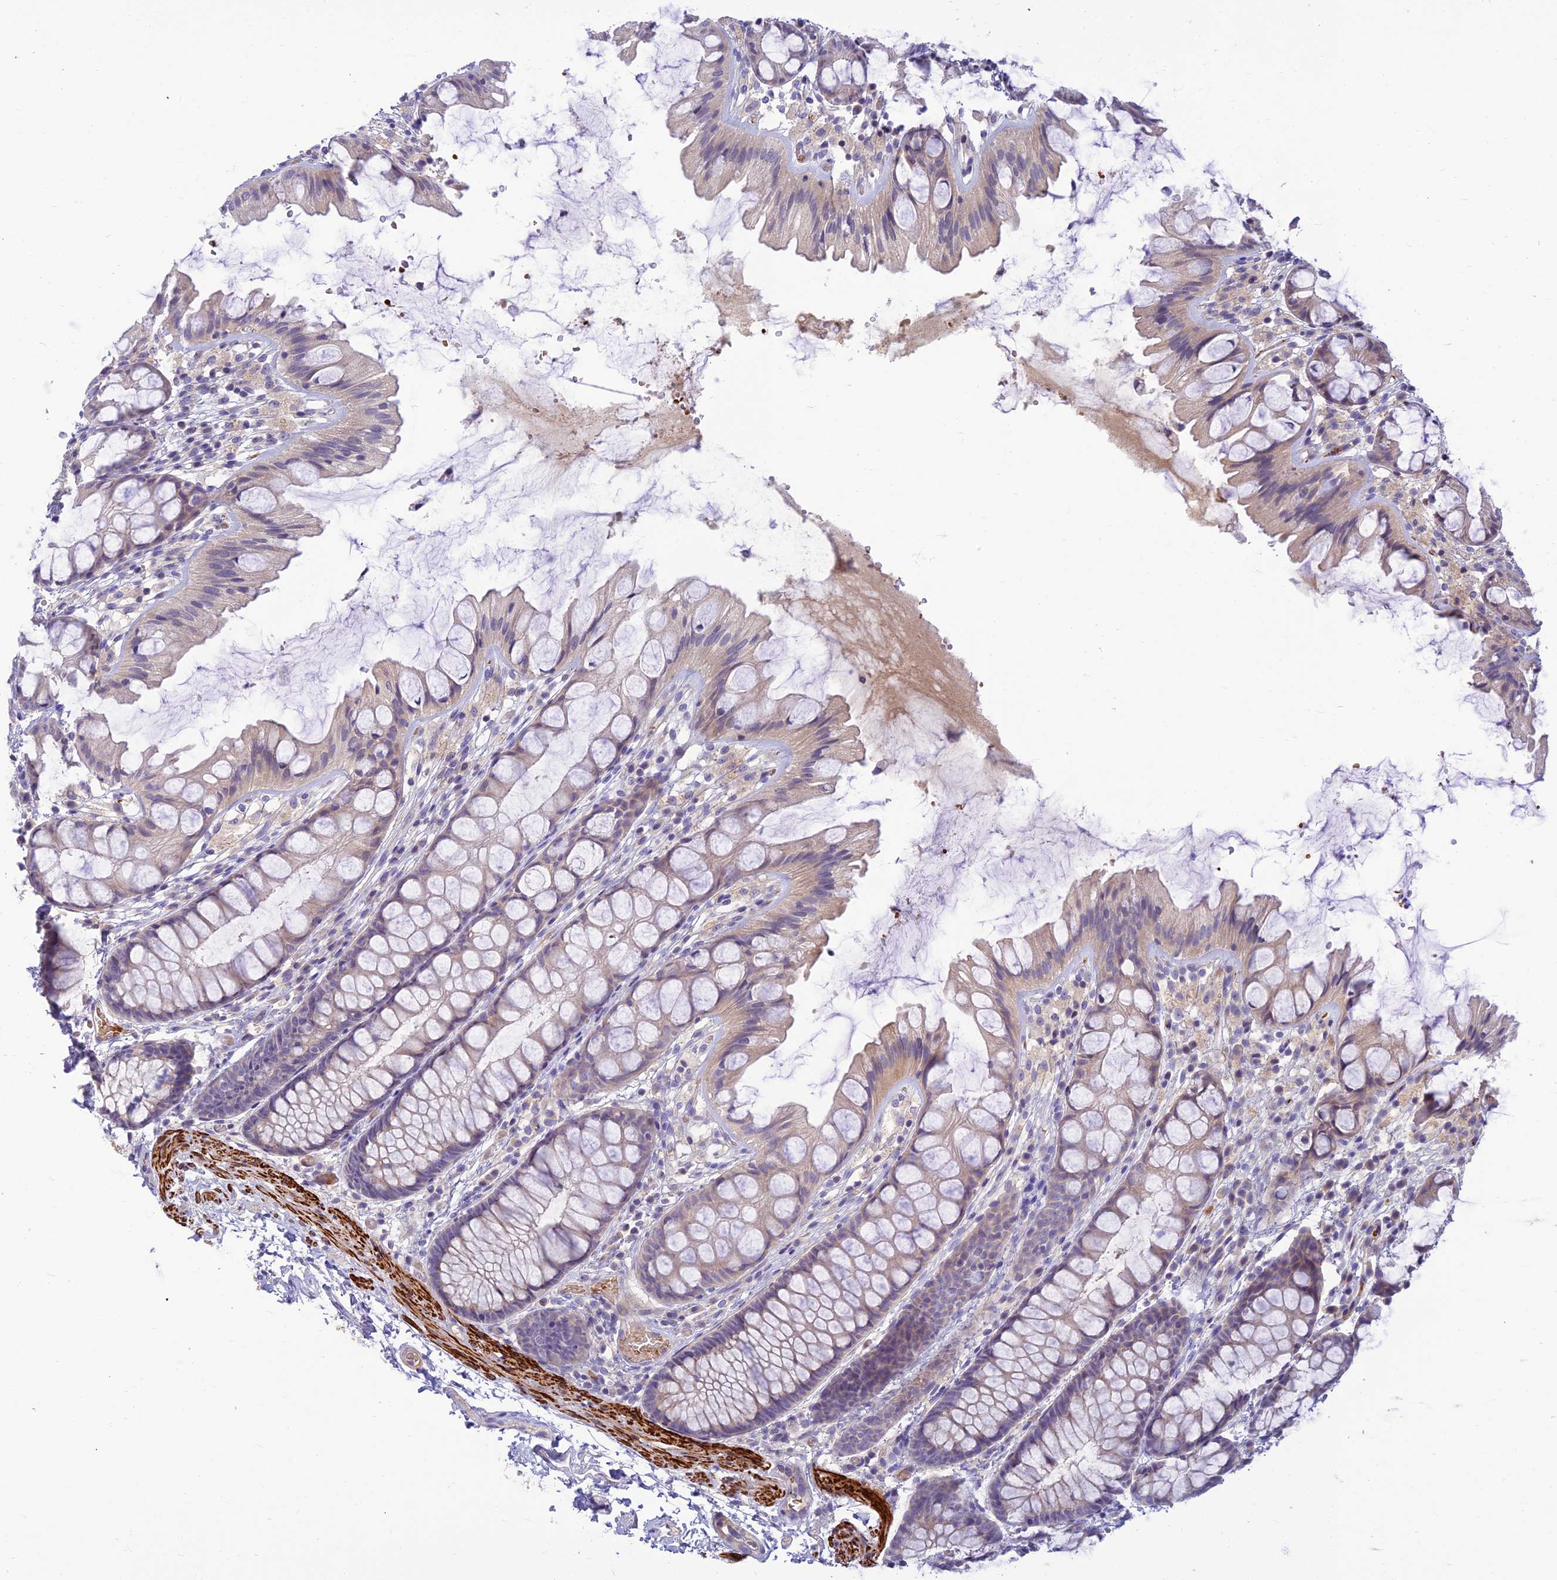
{"staining": {"intensity": "negative", "quantity": "none", "location": "none"}, "tissue": "colon", "cell_type": "Endothelial cells", "image_type": "normal", "snomed": [{"axis": "morphology", "description": "Normal tissue, NOS"}, {"axis": "topography", "description": "Colon"}], "caption": "IHC image of normal colon stained for a protein (brown), which exhibits no staining in endothelial cells. (DAB immunohistochemistry with hematoxylin counter stain).", "gene": "CLIP4", "patient": {"sex": "male", "age": 47}}